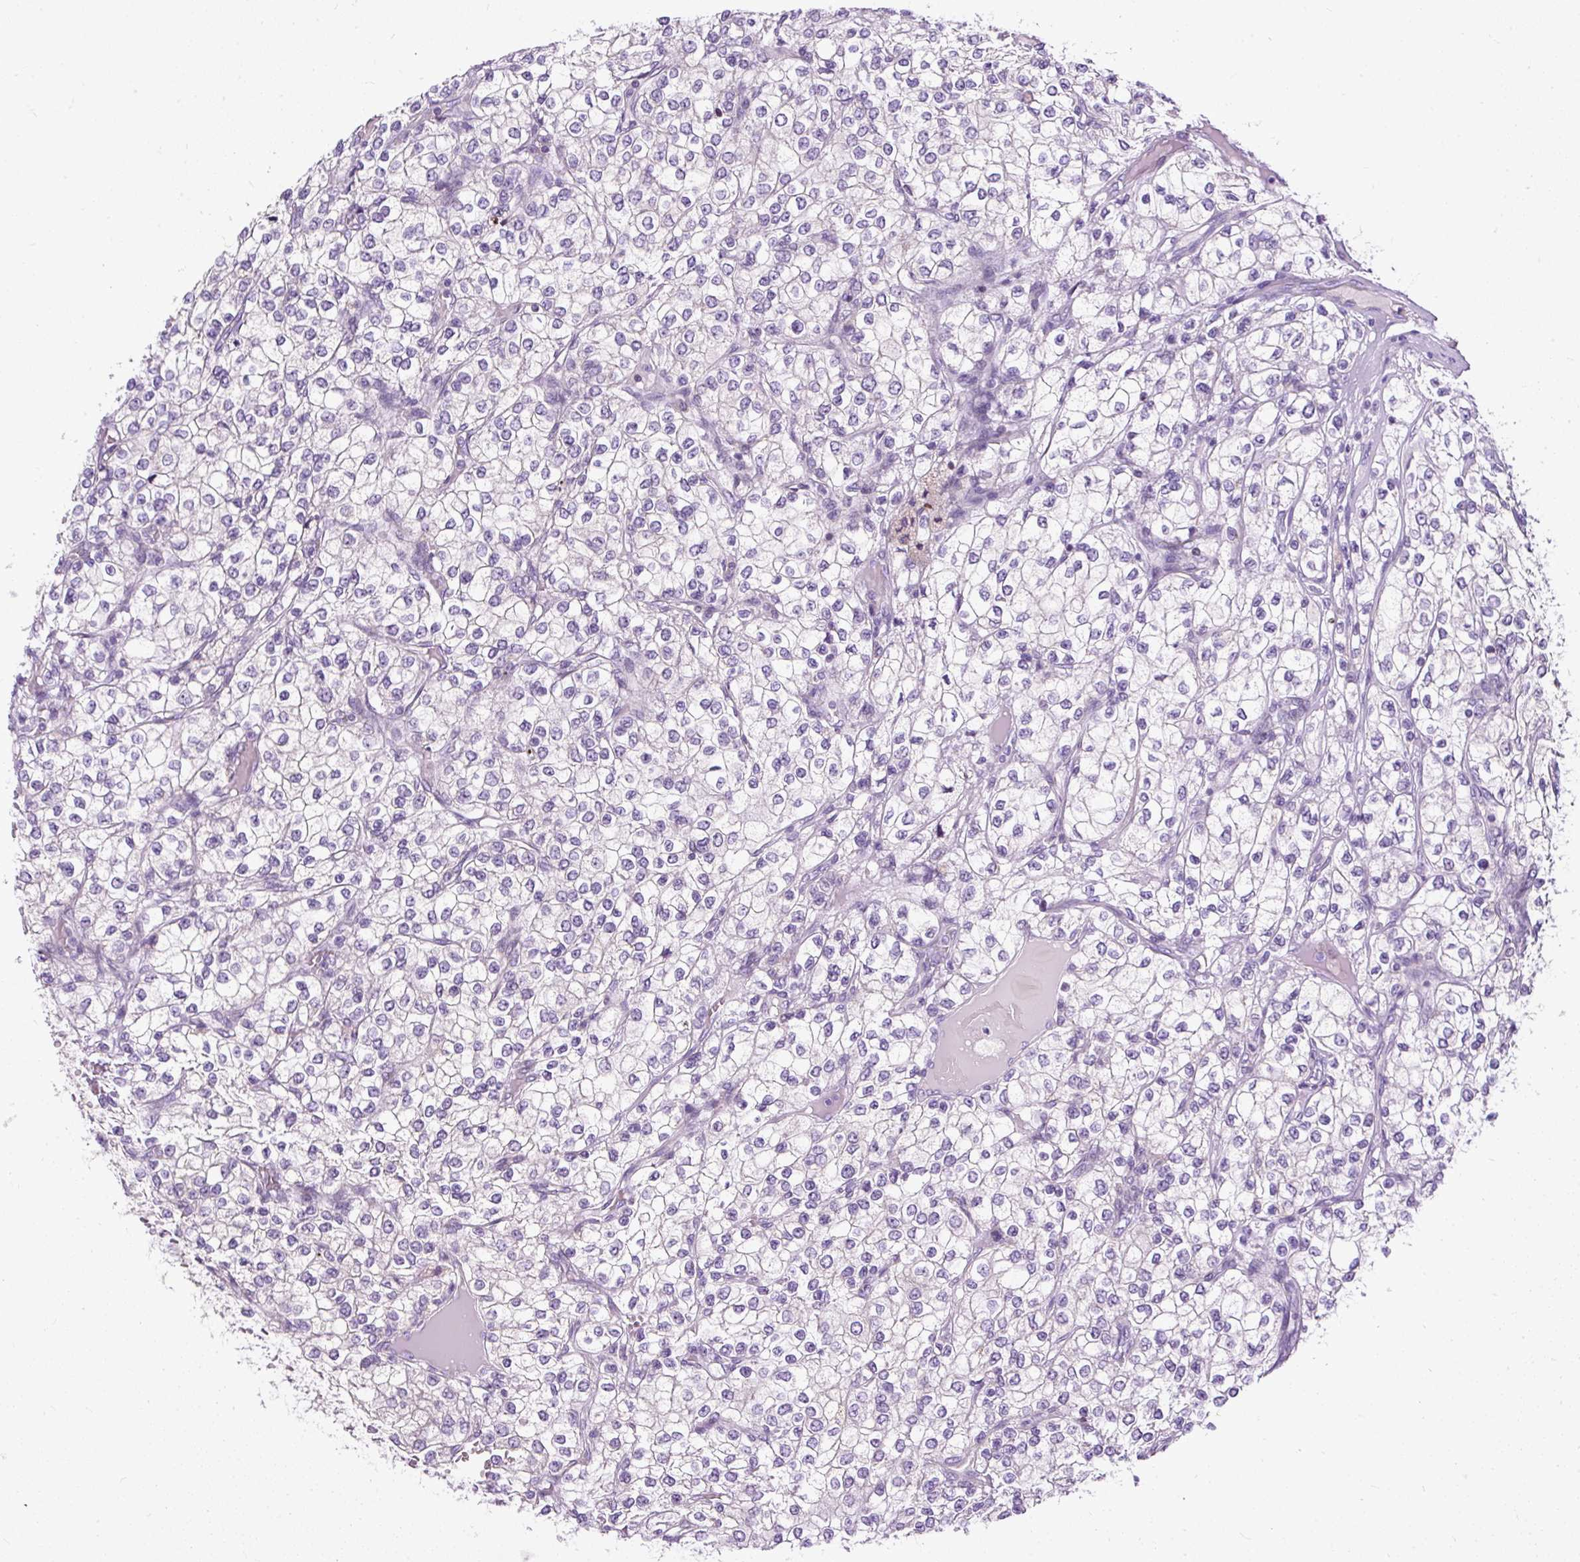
{"staining": {"intensity": "negative", "quantity": "none", "location": "none"}, "tissue": "renal cancer", "cell_type": "Tumor cells", "image_type": "cancer", "snomed": [{"axis": "morphology", "description": "Adenocarcinoma, NOS"}, {"axis": "topography", "description": "Kidney"}], "caption": "The immunohistochemistry micrograph has no significant staining in tumor cells of renal adenocarcinoma tissue.", "gene": "FMC1", "patient": {"sex": "male", "age": 80}}